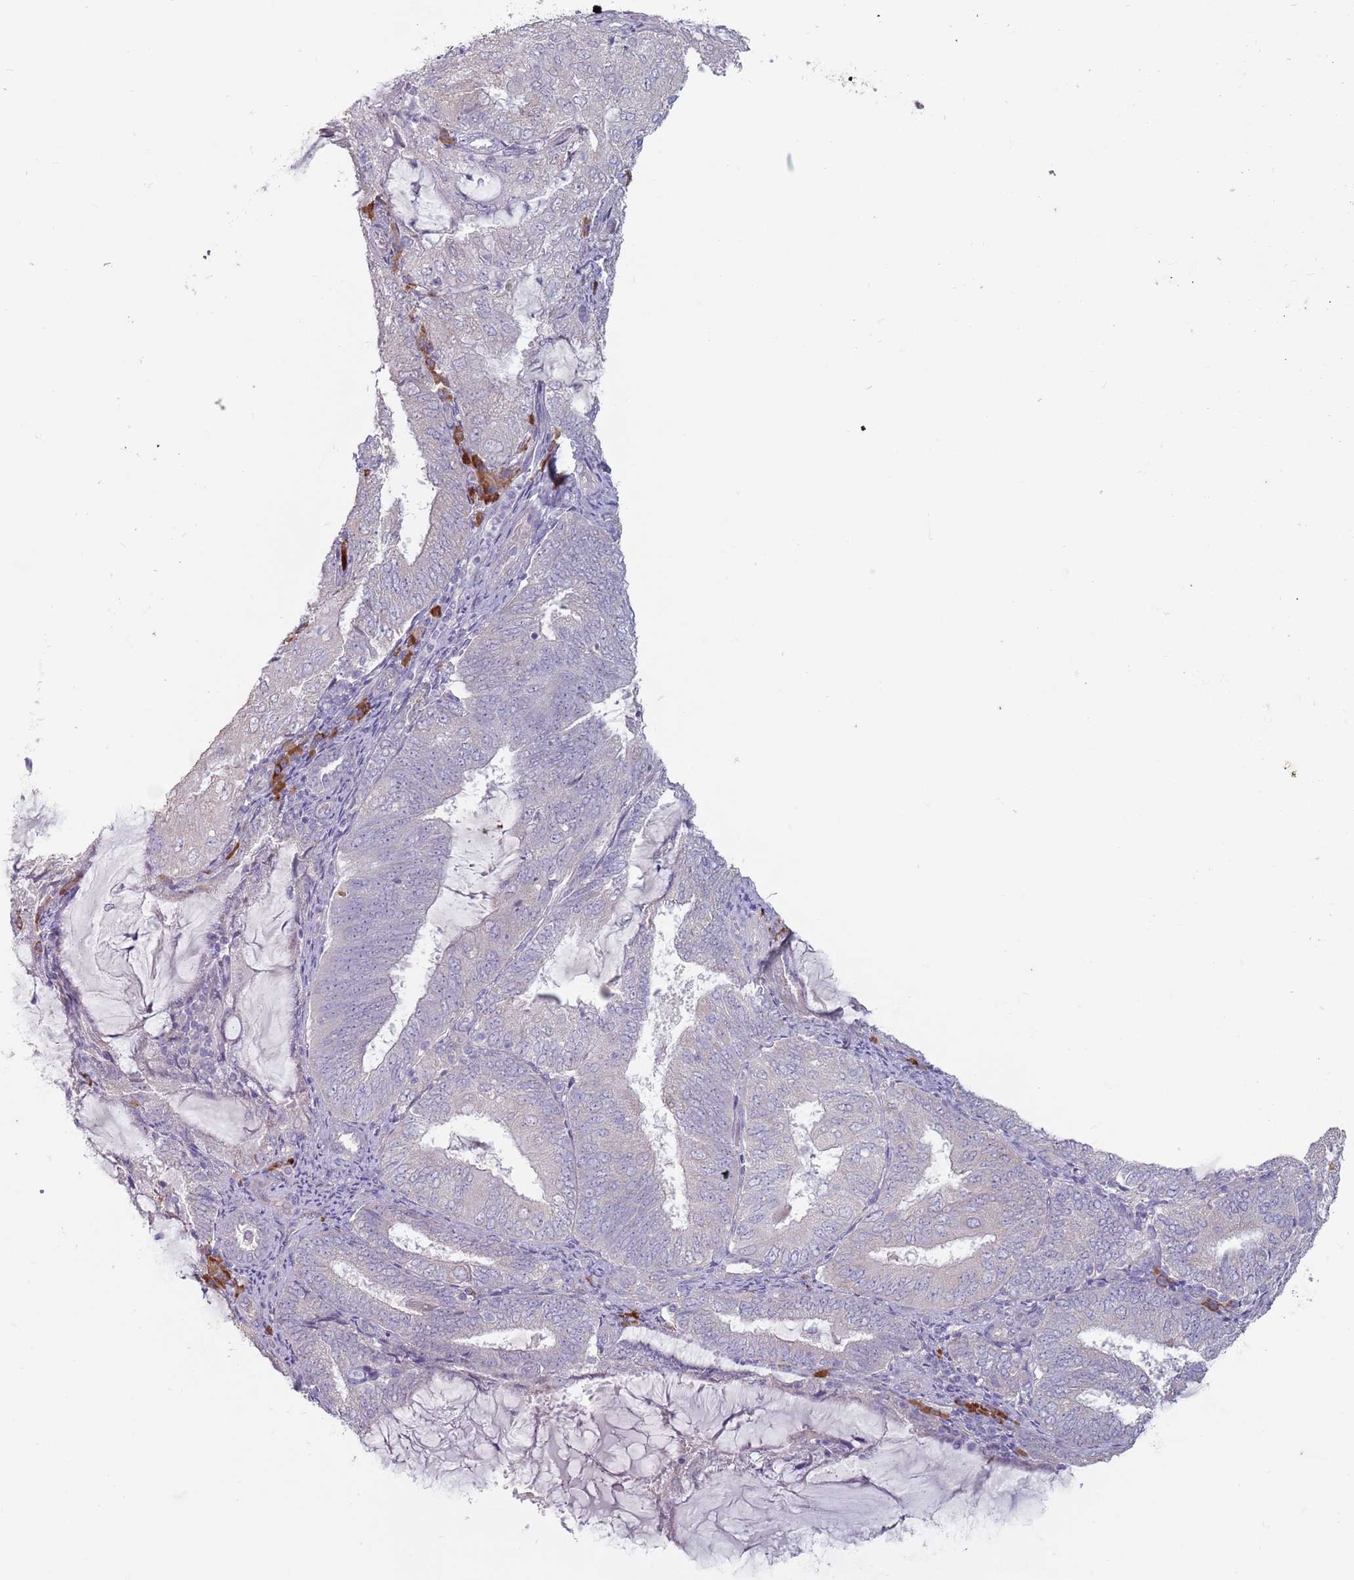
{"staining": {"intensity": "negative", "quantity": "none", "location": "none"}, "tissue": "endometrial cancer", "cell_type": "Tumor cells", "image_type": "cancer", "snomed": [{"axis": "morphology", "description": "Adenocarcinoma, NOS"}, {"axis": "topography", "description": "Endometrium"}], "caption": "Human endometrial adenocarcinoma stained for a protein using immunohistochemistry displays no expression in tumor cells.", "gene": "DXO", "patient": {"sex": "female", "age": 81}}